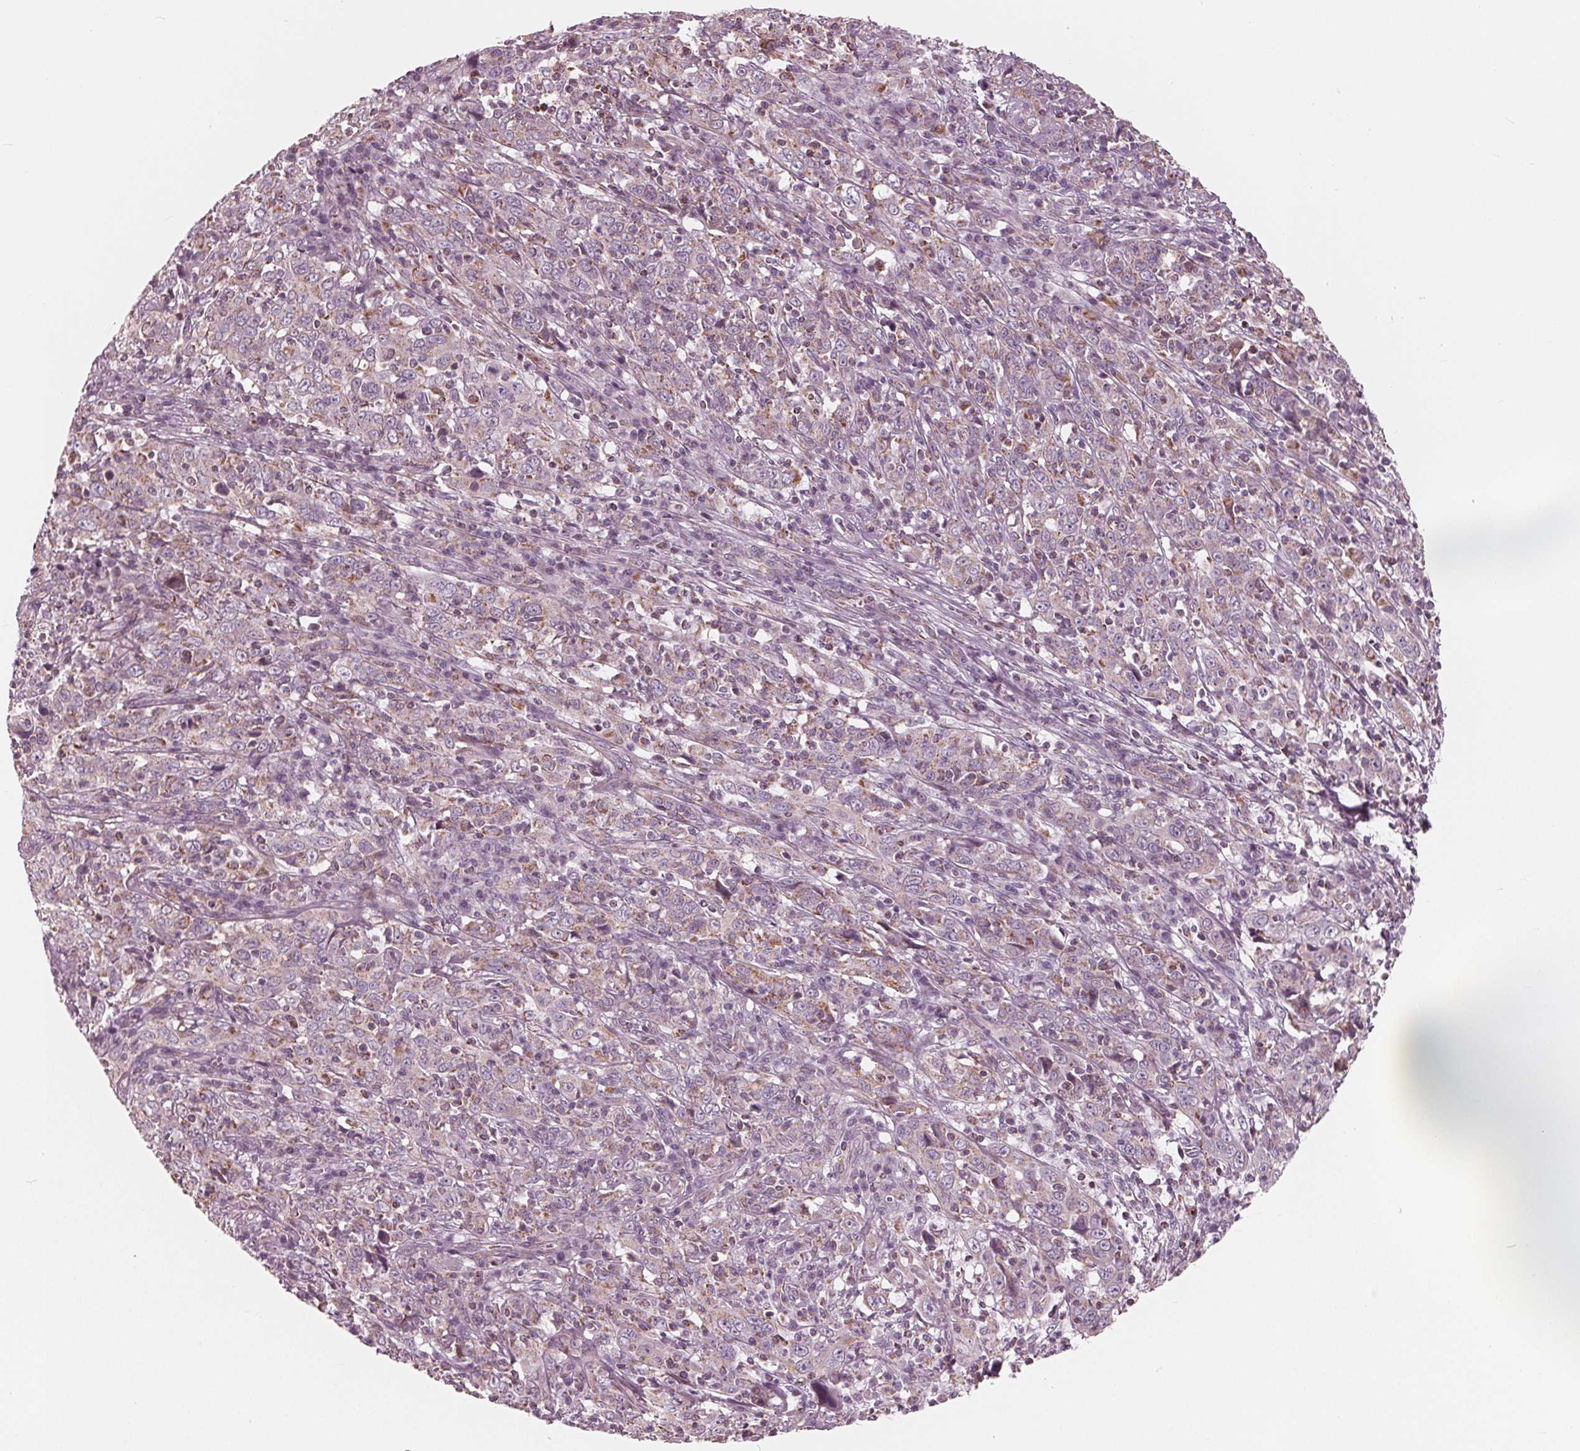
{"staining": {"intensity": "negative", "quantity": "none", "location": "none"}, "tissue": "cervical cancer", "cell_type": "Tumor cells", "image_type": "cancer", "snomed": [{"axis": "morphology", "description": "Squamous cell carcinoma, NOS"}, {"axis": "topography", "description": "Cervix"}], "caption": "IHC histopathology image of human squamous cell carcinoma (cervical) stained for a protein (brown), which shows no staining in tumor cells. Nuclei are stained in blue.", "gene": "DCAF4L2", "patient": {"sex": "female", "age": 46}}